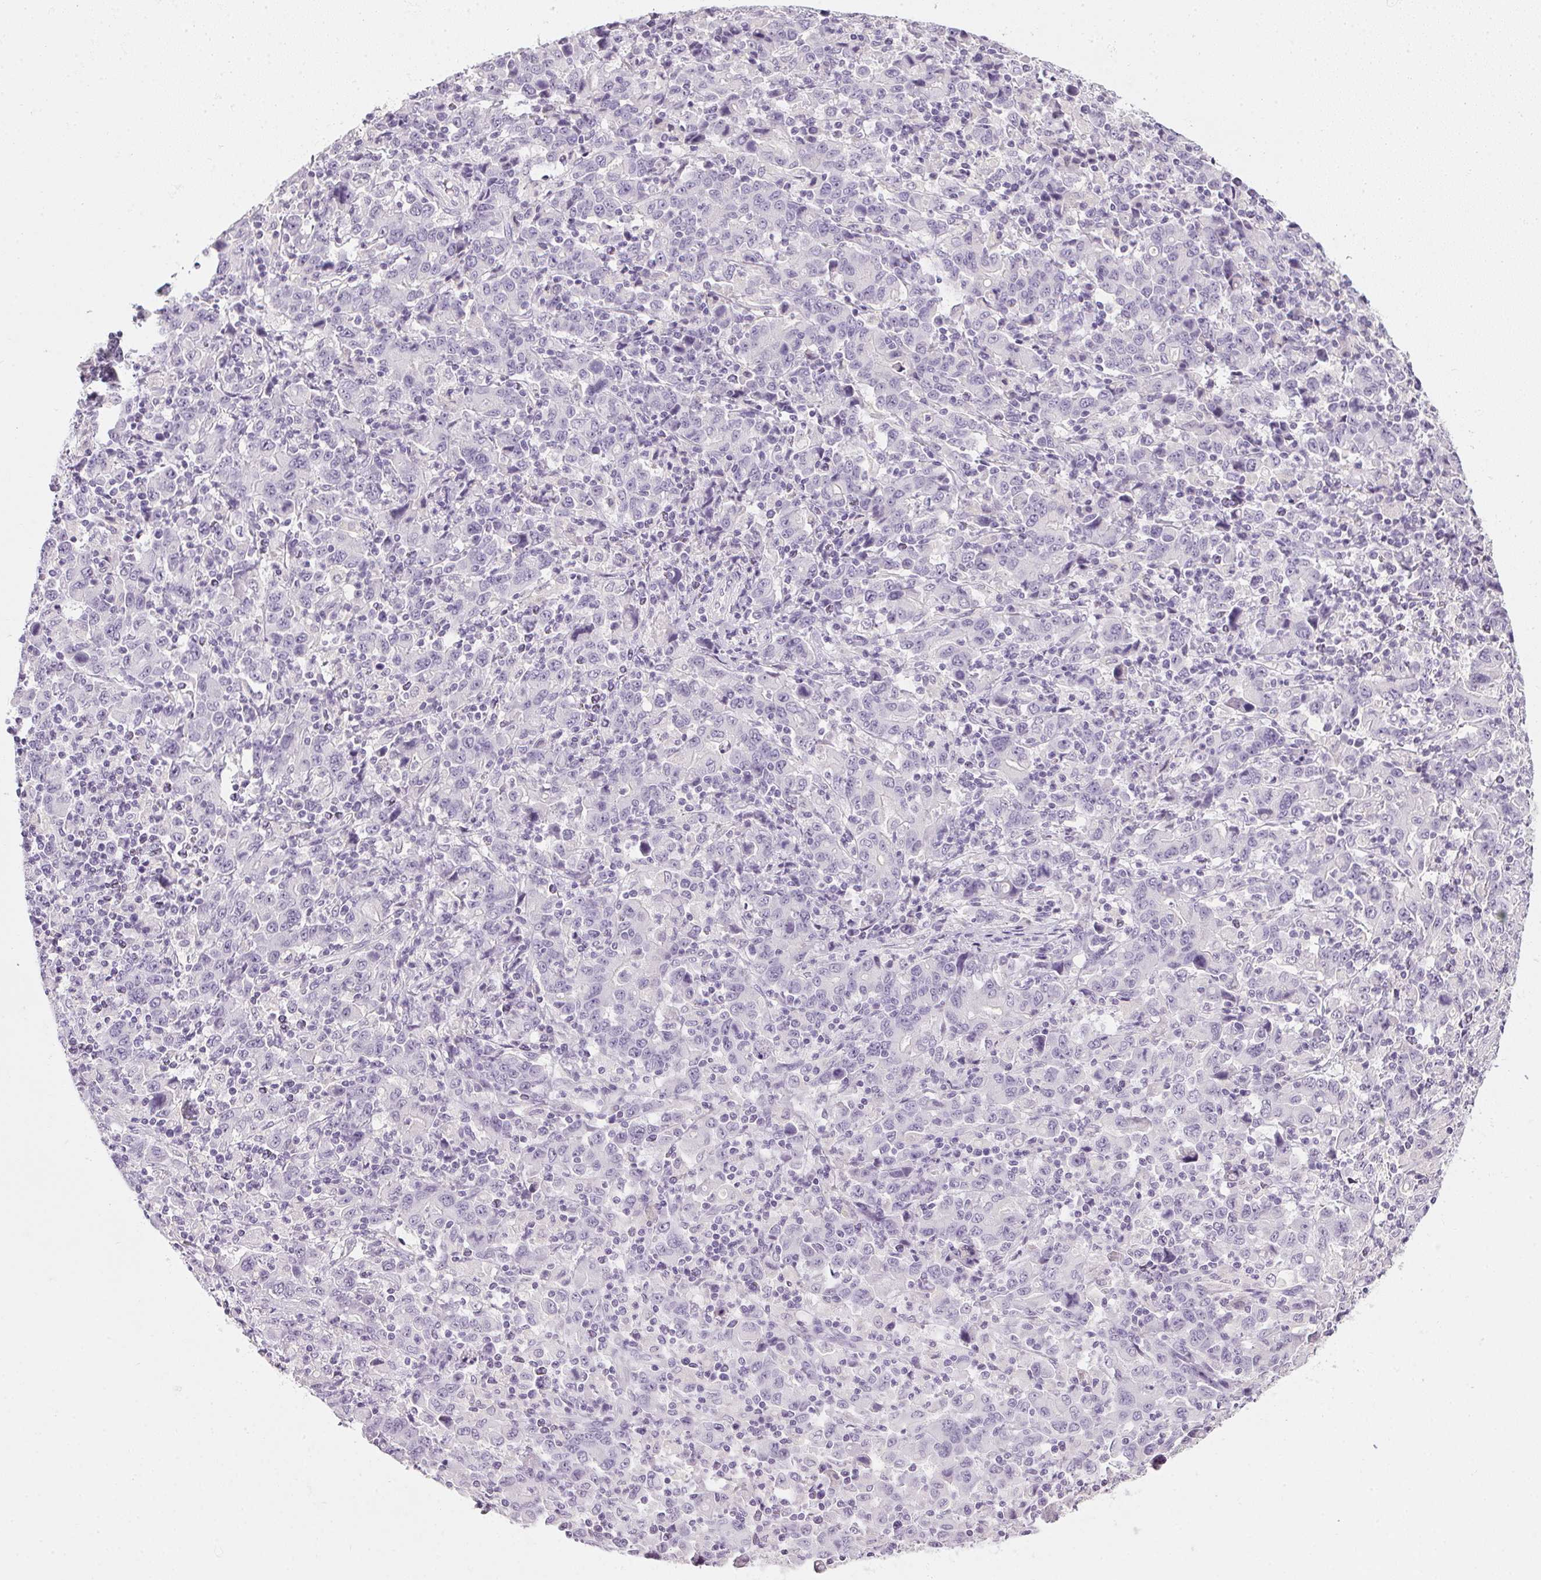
{"staining": {"intensity": "negative", "quantity": "none", "location": "none"}, "tissue": "stomach cancer", "cell_type": "Tumor cells", "image_type": "cancer", "snomed": [{"axis": "morphology", "description": "Adenocarcinoma, NOS"}, {"axis": "topography", "description": "Stomach, upper"}], "caption": "The histopathology image reveals no significant staining in tumor cells of stomach cancer (adenocarcinoma).", "gene": "TMEM72", "patient": {"sex": "male", "age": 69}}